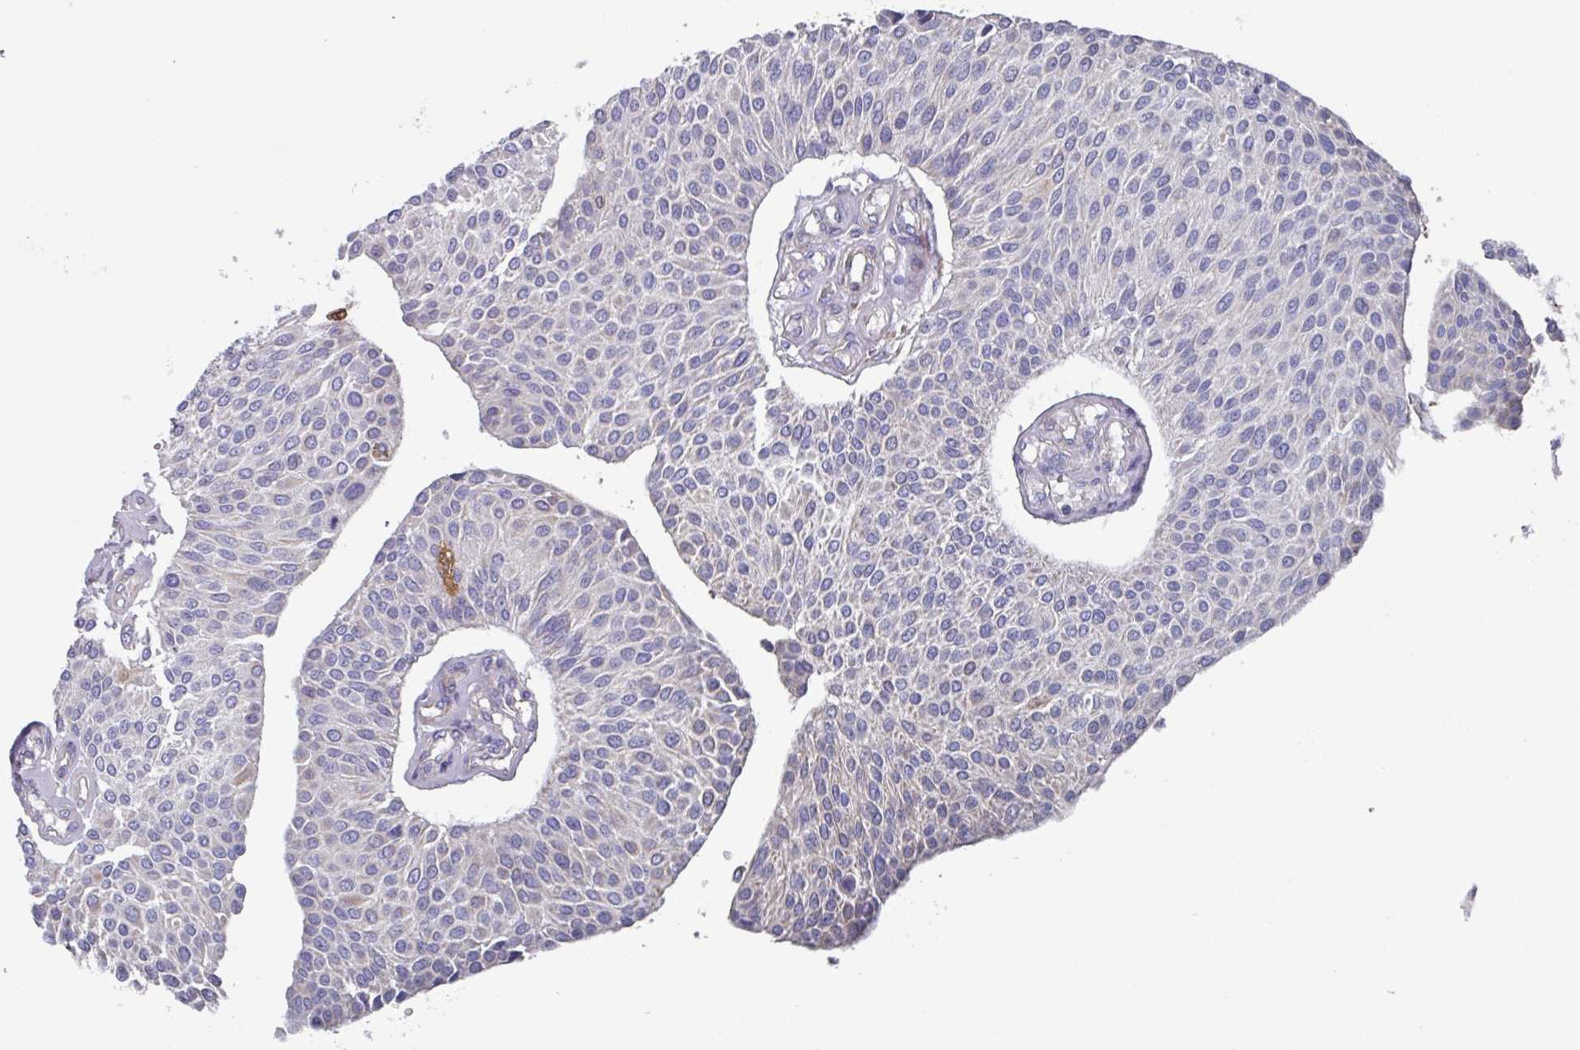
{"staining": {"intensity": "negative", "quantity": "none", "location": "none"}, "tissue": "urothelial cancer", "cell_type": "Tumor cells", "image_type": "cancer", "snomed": [{"axis": "morphology", "description": "Urothelial carcinoma, NOS"}, {"axis": "topography", "description": "Urinary bladder"}], "caption": "Tumor cells are negative for brown protein staining in urothelial cancer.", "gene": "UQCC2", "patient": {"sex": "male", "age": 55}}